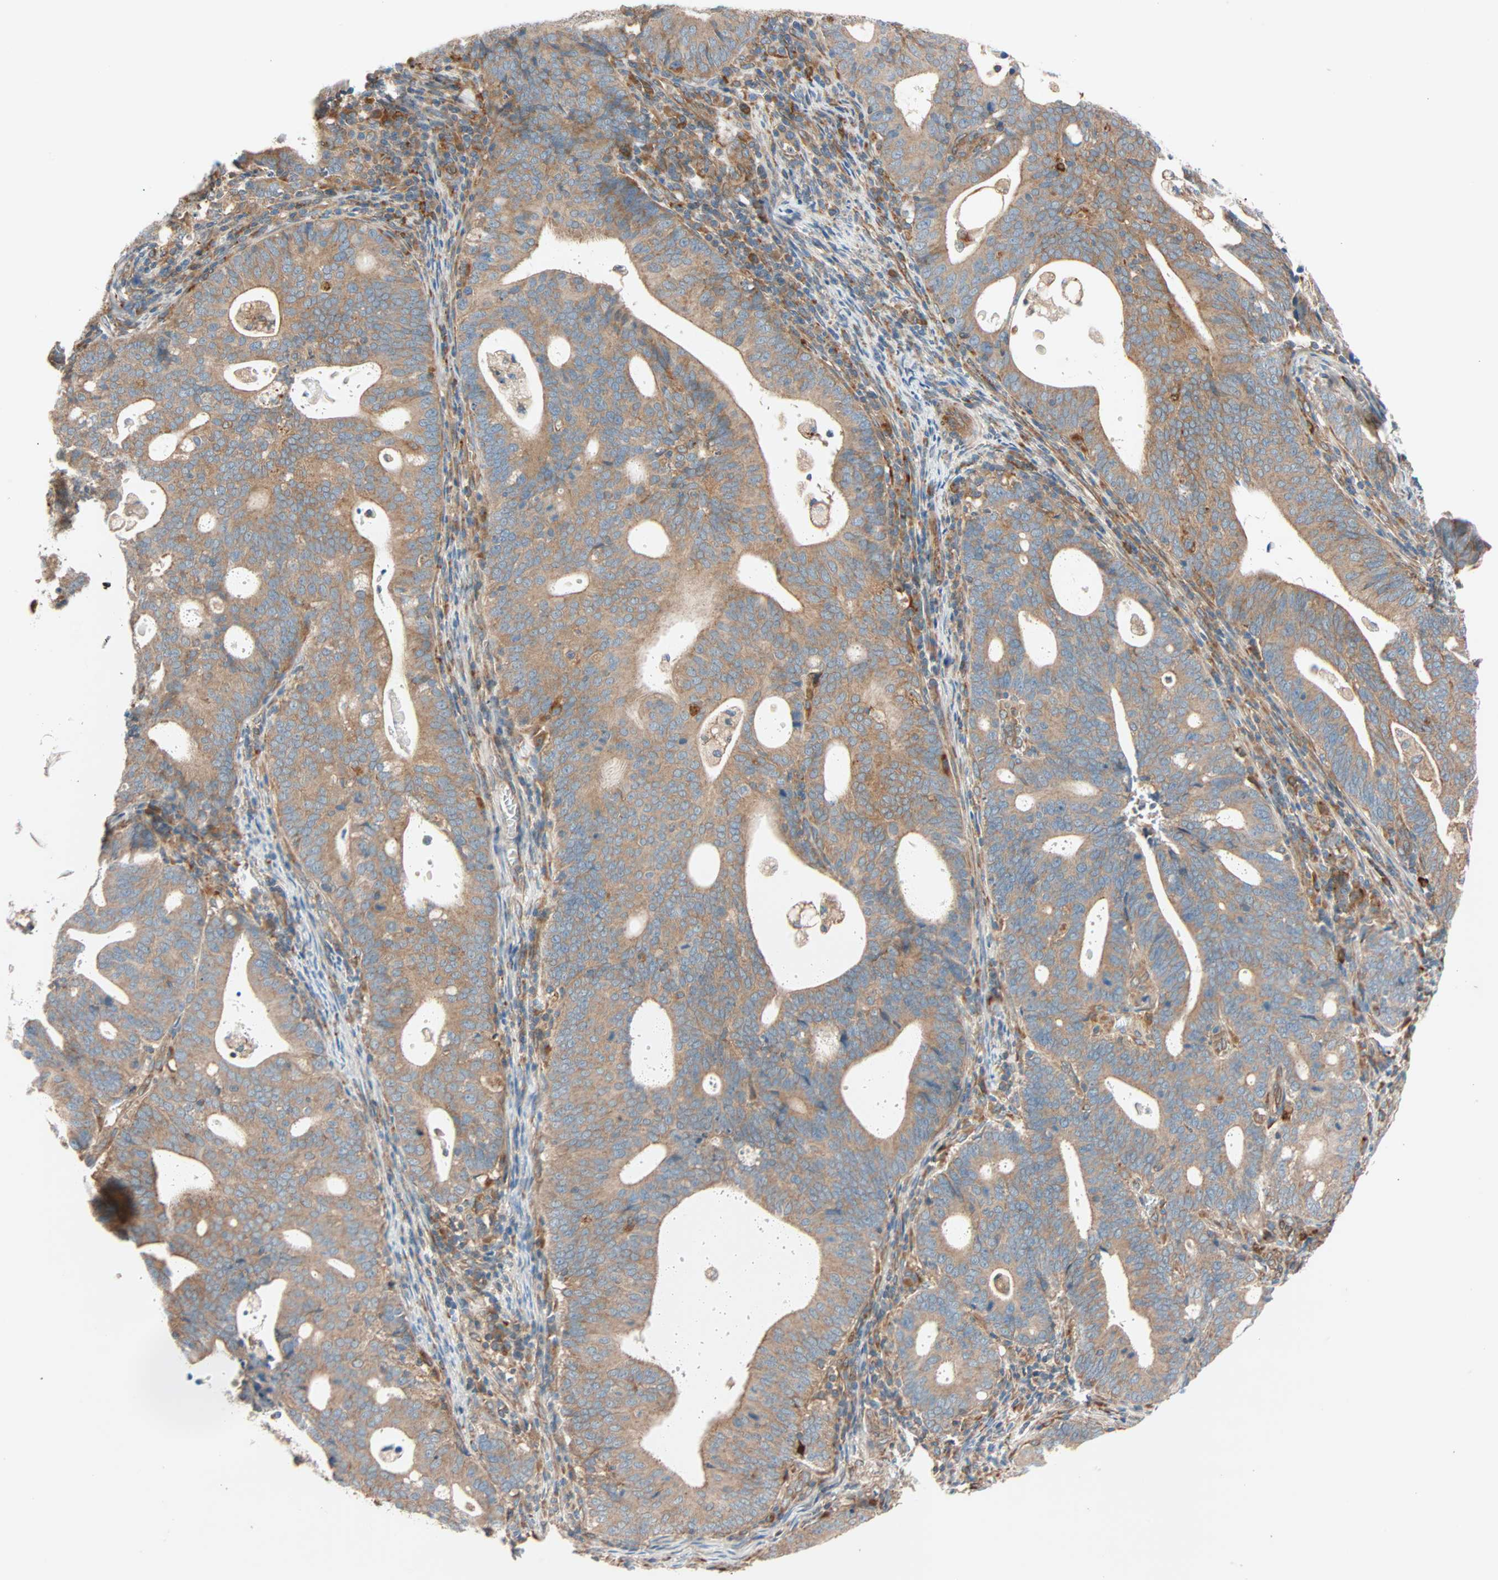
{"staining": {"intensity": "moderate", "quantity": ">75%", "location": "cytoplasmic/membranous"}, "tissue": "endometrial cancer", "cell_type": "Tumor cells", "image_type": "cancer", "snomed": [{"axis": "morphology", "description": "Adenocarcinoma, NOS"}, {"axis": "topography", "description": "Uterus"}], "caption": "Adenocarcinoma (endometrial) stained with DAB immunohistochemistry (IHC) displays medium levels of moderate cytoplasmic/membranous positivity in about >75% of tumor cells.", "gene": "PHYH", "patient": {"sex": "female", "age": 83}}